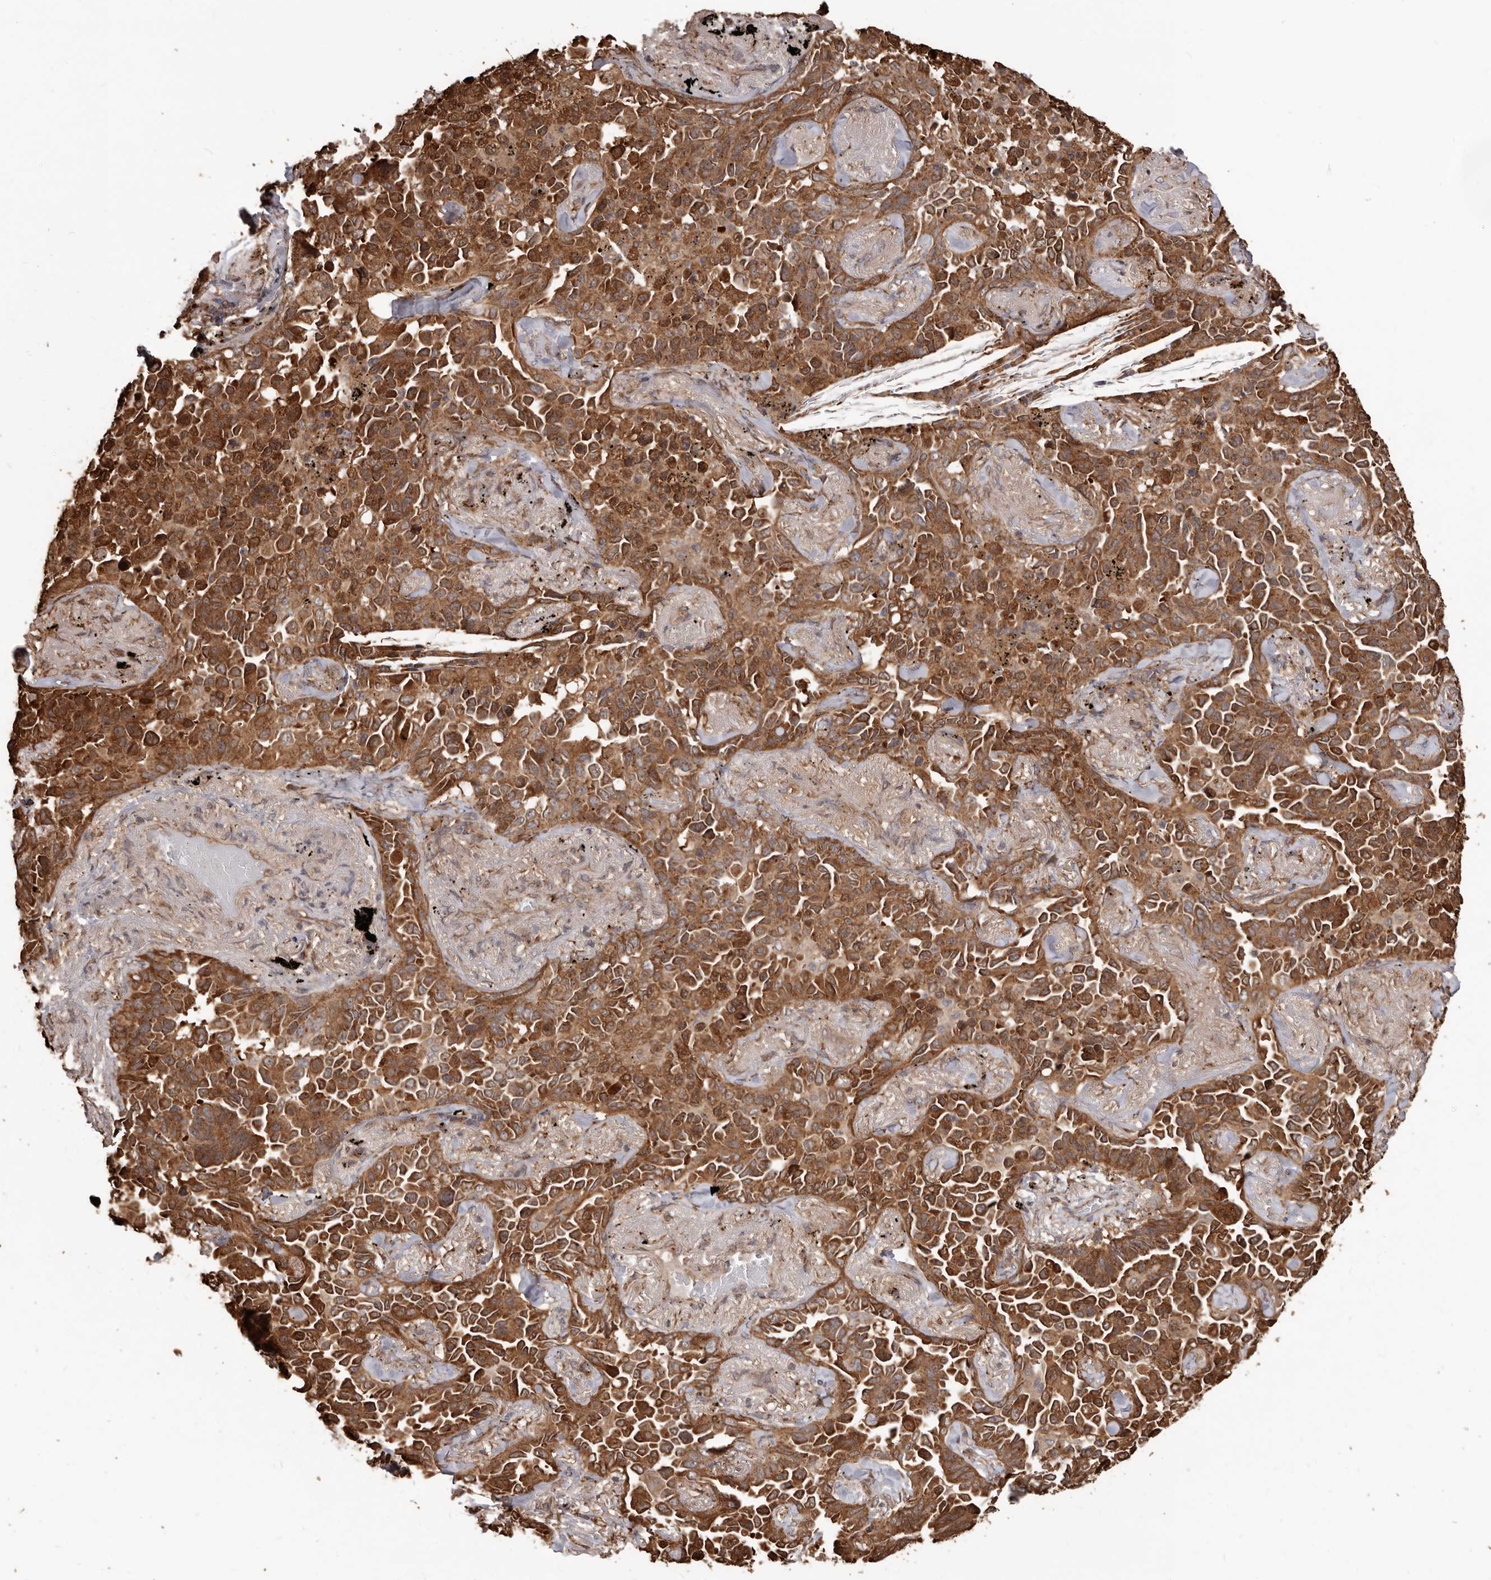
{"staining": {"intensity": "strong", "quantity": ">75%", "location": "cytoplasmic/membranous"}, "tissue": "lung cancer", "cell_type": "Tumor cells", "image_type": "cancer", "snomed": [{"axis": "morphology", "description": "Adenocarcinoma, NOS"}, {"axis": "topography", "description": "Lung"}], "caption": "DAB immunohistochemical staining of human lung adenocarcinoma exhibits strong cytoplasmic/membranous protein expression in about >75% of tumor cells.", "gene": "MTO1", "patient": {"sex": "female", "age": 67}}